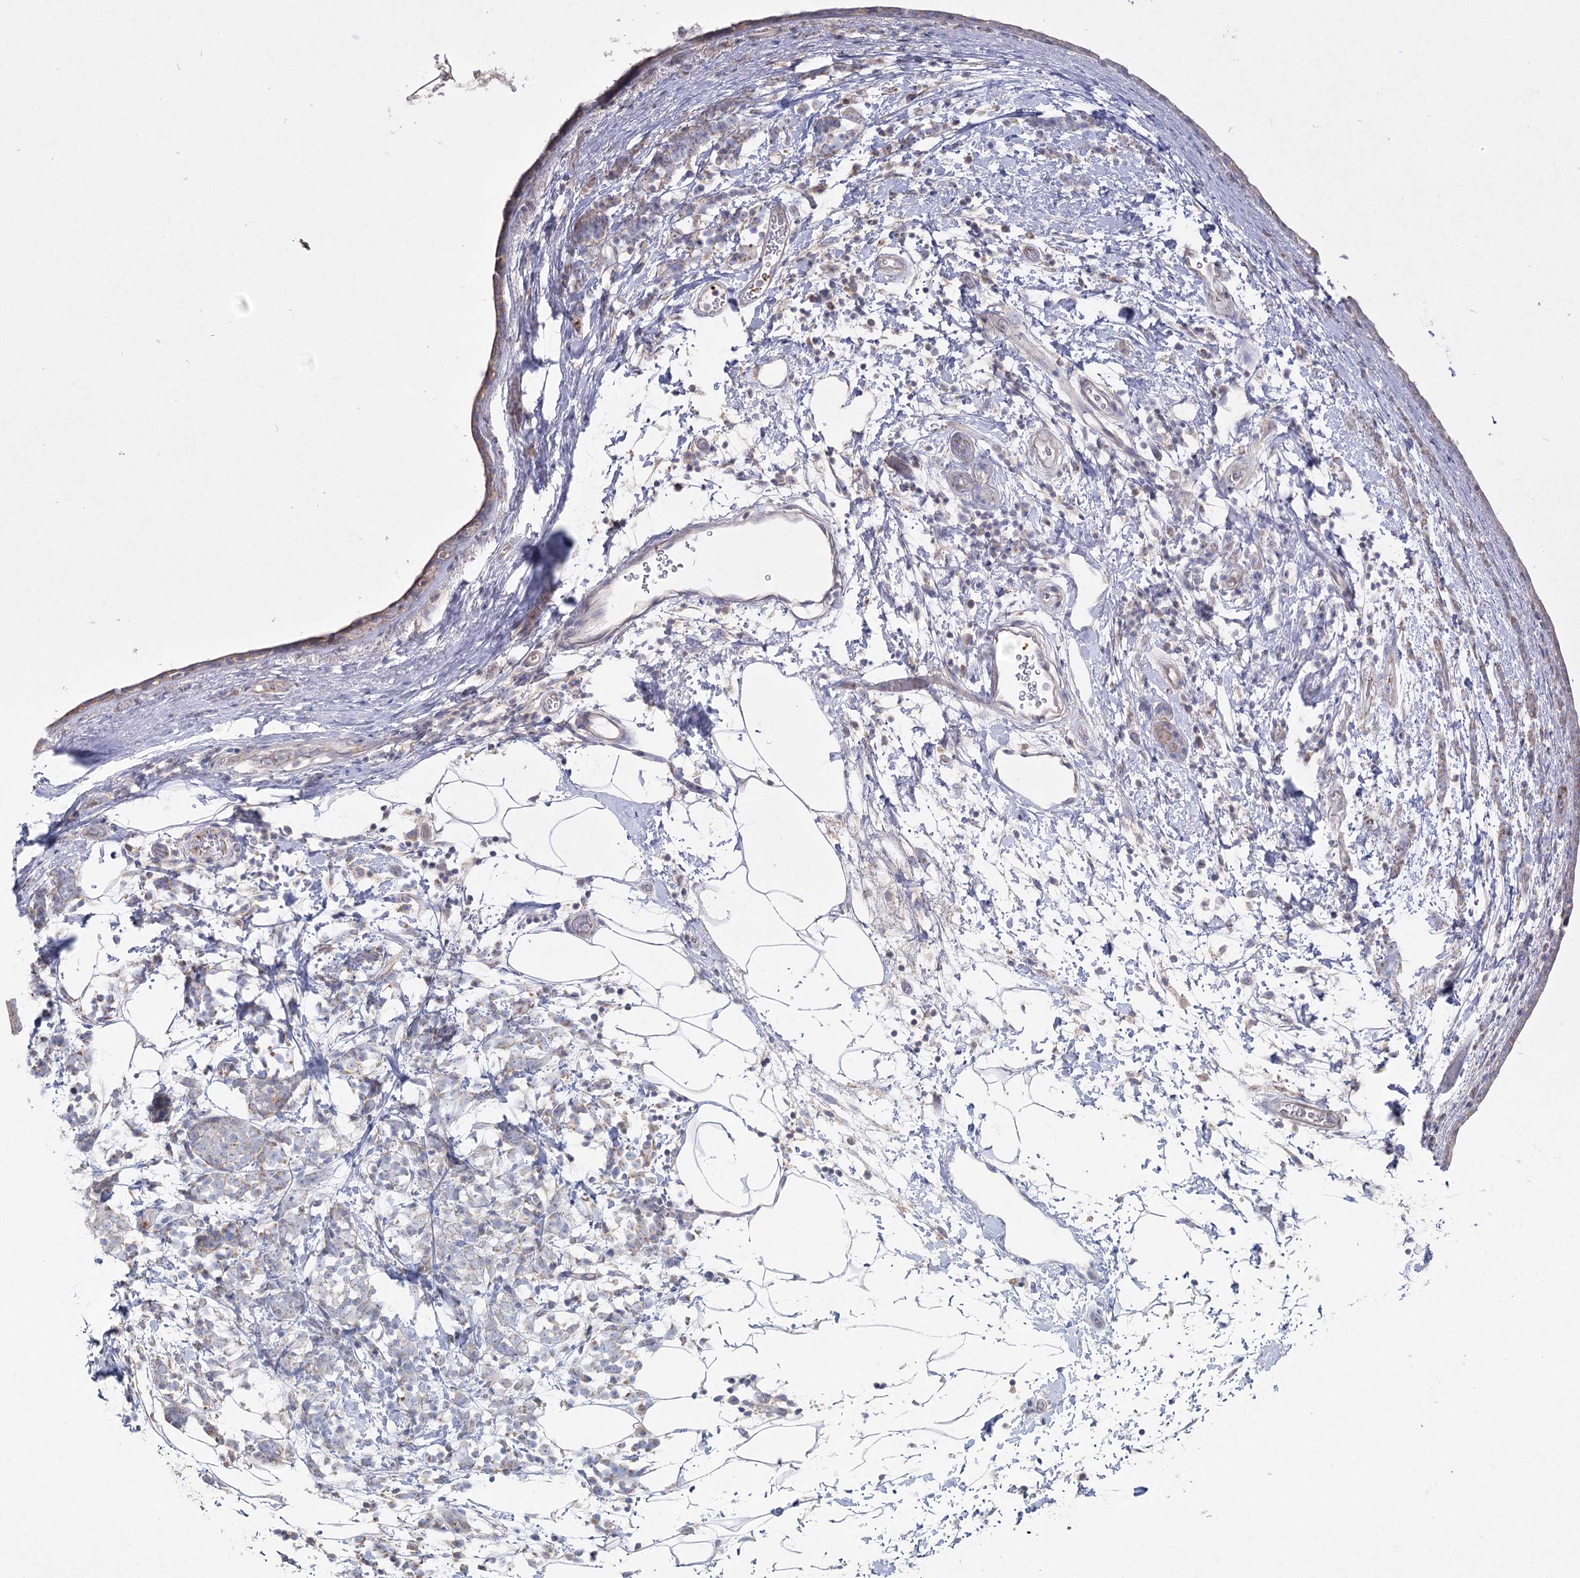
{"staining": {"intensity": "weak", "quantity": "25%-75%", "location": "cytoplasmic/membranous"}, "tissue": "breast cancer", "cell_type": "Tumor cells", "image_type": "cancer", "snomed": [{"axis": "morphology", "description": "Lobular carcinoma"}, {"axis": "topography", "description": "Breast"}], "caption": "Tumor cells reveal low levels of weak cytoplasmic/membranous positivity in about 25%-75% of cells in human breast cancer (lobular carcinoma).", "gene": "TMEM187", "patient": {"sex": "female", "age": 58}}